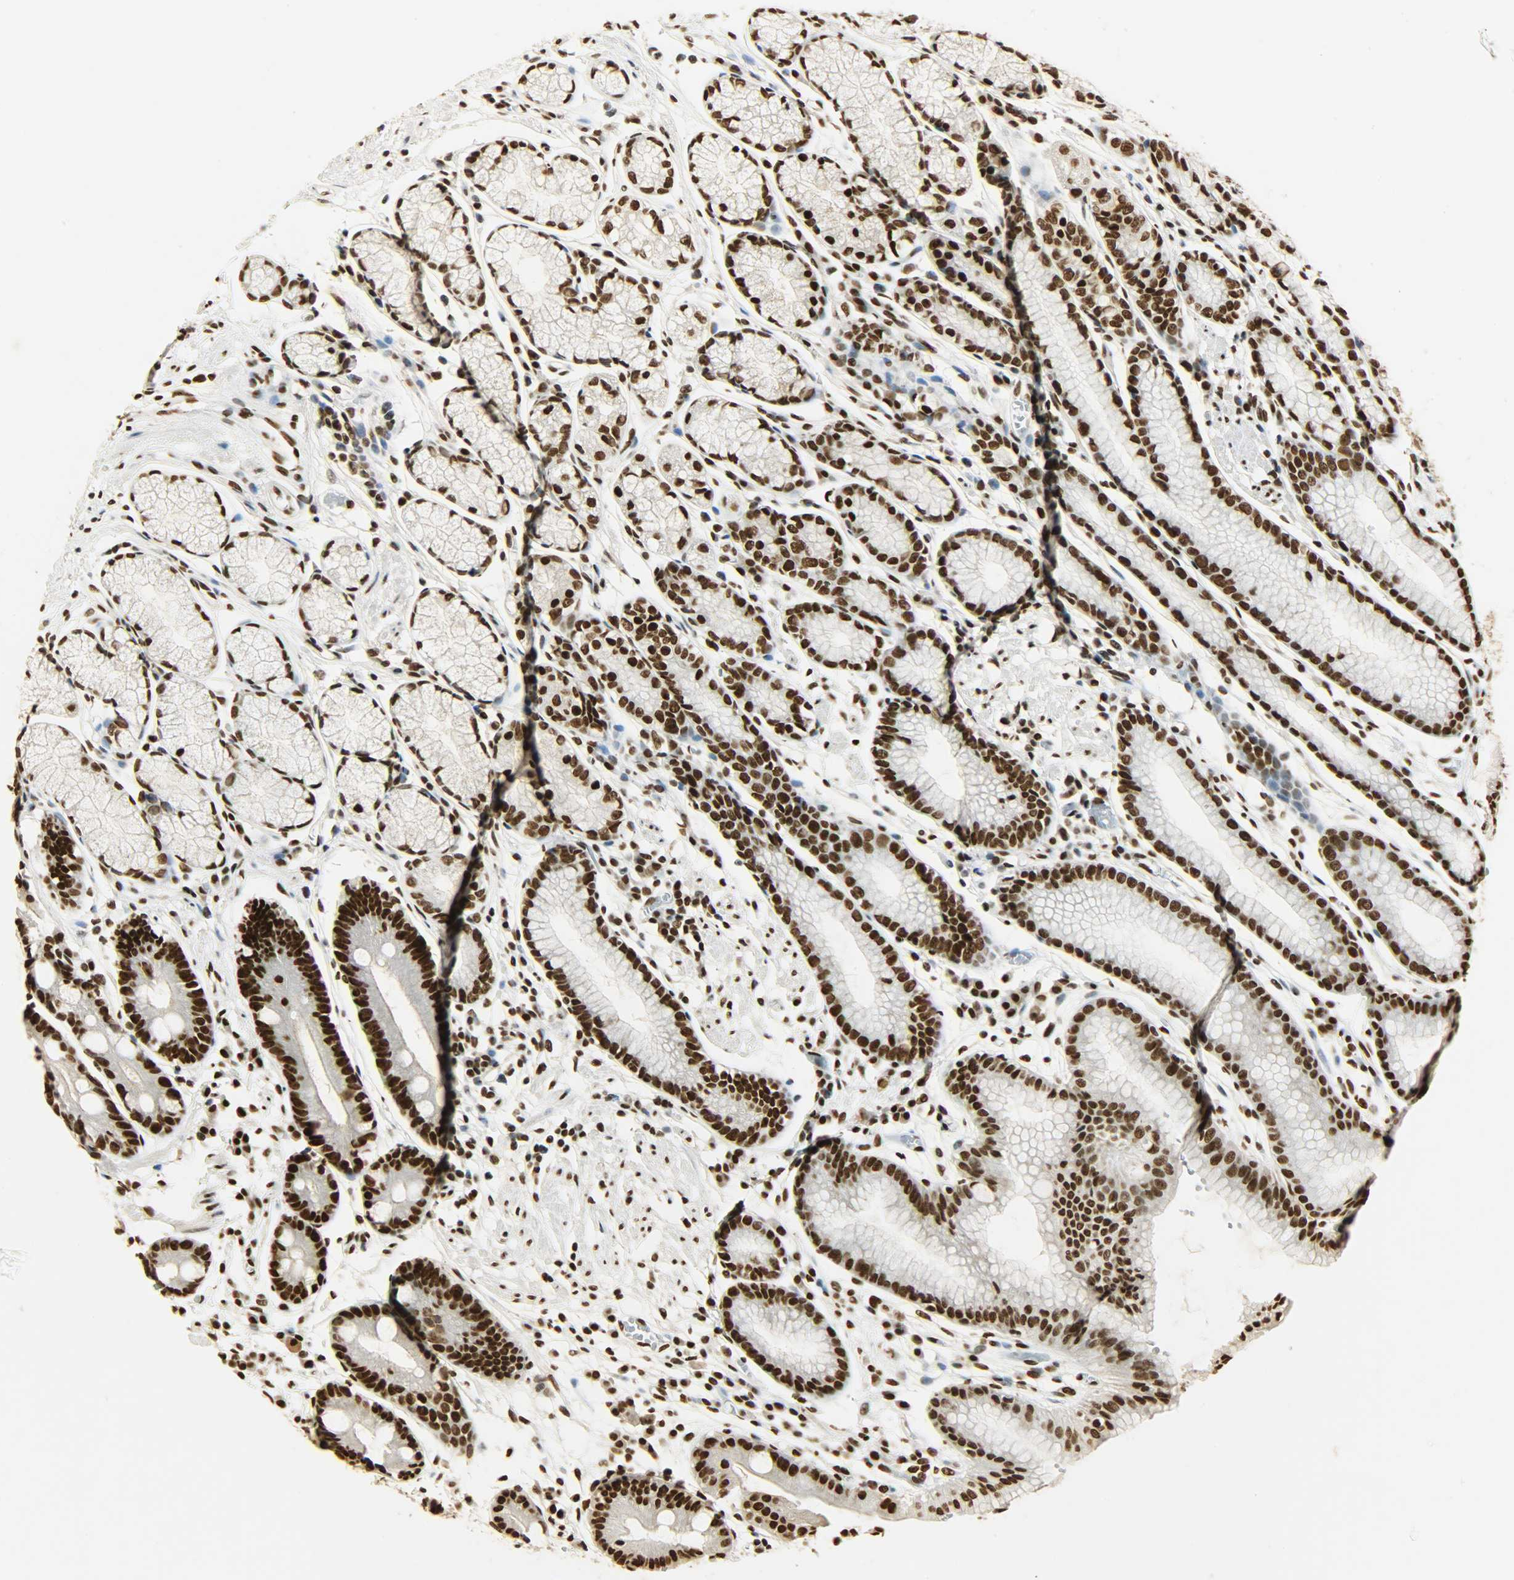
{"staining": {"intensity": "strong", "quantity": ">75%", "location": "nuclear"}, "tissue": "stomach", "cell_type": "Glandular cells", "image_type": "normal", "snomed": [{"axis": "morphology", "description": "Normal tissue, NOS"}, {"axis": "morphology", "description": "Inflammation, NOS"}, {"axis": "topography", "description": "Stomach, lower"}], "caption": "The image demonstrates a brown stain indicating the presence of a protein in the nuclear of glandular cells in stomach. Using DAB (3,3'-diaminobenzidine) (brown) and hematoxylin (blue) stains, captured at high magnification using brightfield microscopy.", "gene": "KHDRBS1", "patient": {"sex": "male", "age": 59}}